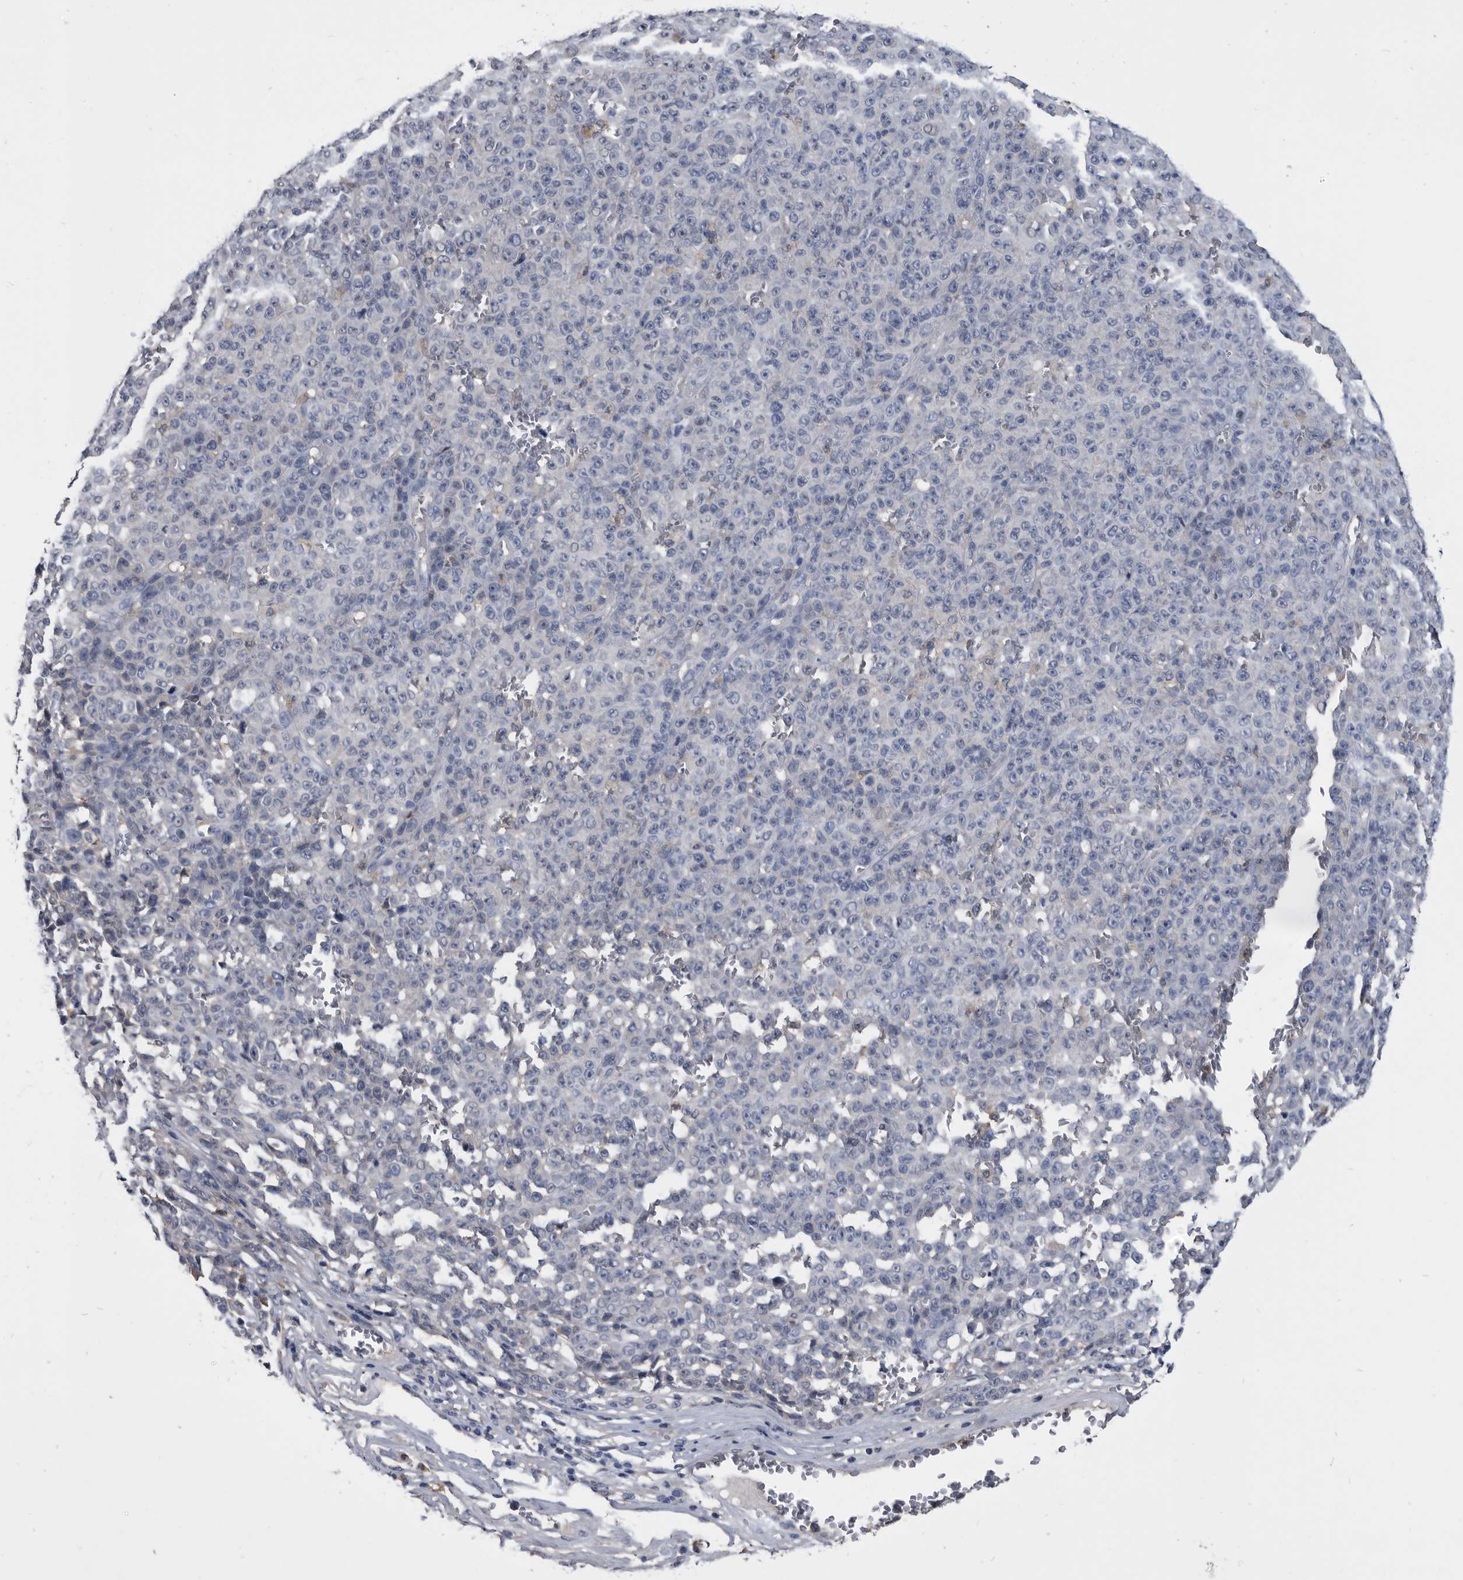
{"staining": {"intensity": "negative", "quantity": "none", "location": "none"}, "tissue": "melanoma", "cell_type": "Tumor cells", "image_type": "cancer", "snomed": [{"axis": "morphology", "description": "Malignant melanoma, NOS"}, {"axis": "topography", "description": "Skin"}], "caption": "Image shows no protein expression in tumor cells of malignant melanoma tissue. (Brightfield microscopy of DAB (3,3'-diaminobenzidine) immunohistochemistry at high magnification).", "gene": "PDXK", "patient": {"sex": "female", "age": 82}}